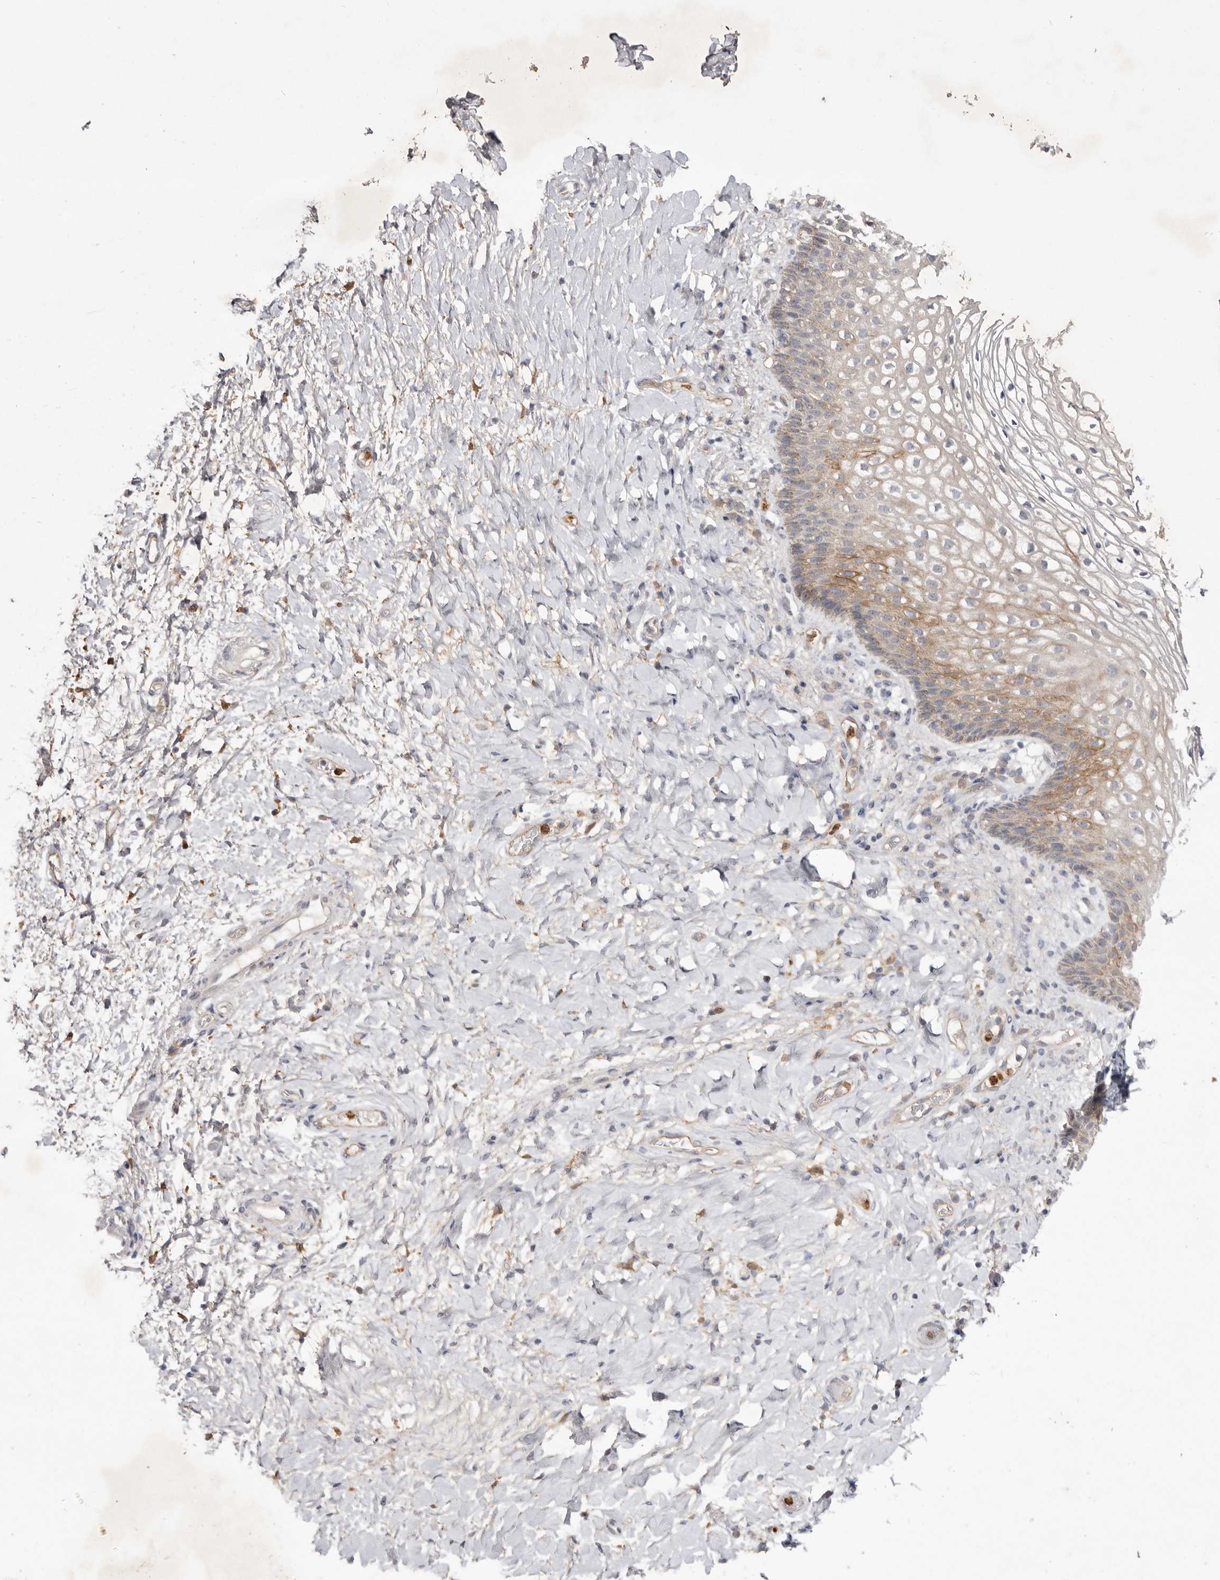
{"staining": {"intensity": "moderate", "quantity": "<25%", "location": "cytoplasmic/membranous"}, "tissue": "vagina", "cell_type": "Squamous epithelial cells", "image_type": "normal", "snomed": [{"axis": "morphology", "description": "Normal tissue, NOS"}, {"axis": "topography", "description": "Vagina"}], "caption": "Immunohistochemistry (IHC) staining of normal vagina, which demonstrates low levels of moderate cytoplasmic/membranous positivity in about <25% of squamous epithelial cells indicating moderate cytoplasmic/membranous protein positivity. The staining was performed using DAB (3,3'-diaminobenzidine) (brown) for protein detection and nuclei were counterstained in hematoxylin (blue).", "gene": "GPR84", "patient": {"sex": "female", "age": 60}}